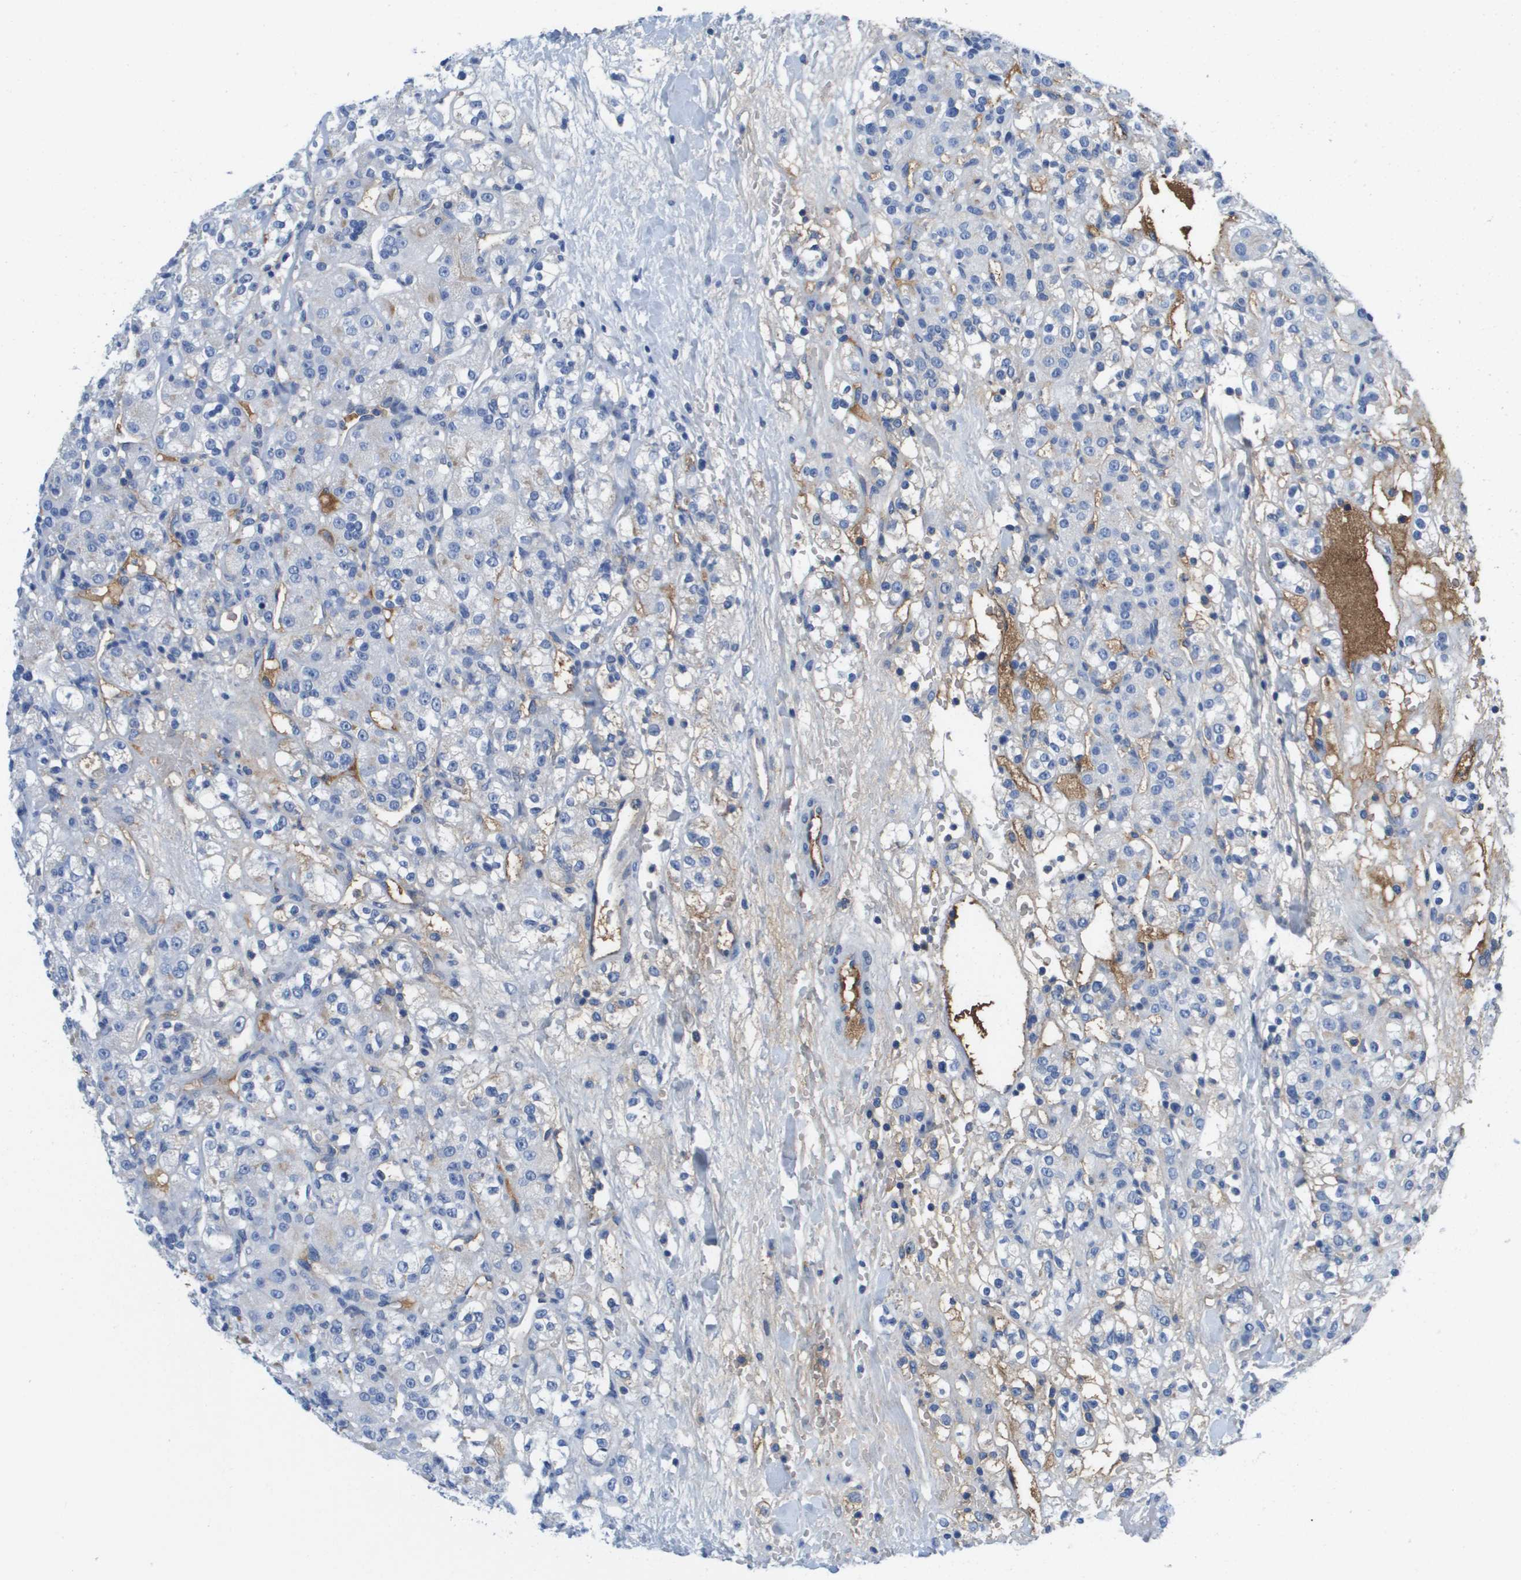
{"staining": {"intensity": "negative", "quantity": "none", "location": "none"}, "tissue": "renal cancer", "cell_type": "Tumor cells", "image_type": "cancer", "snomed": [{"axis": "morphology", "description": "Normal tissue, NOS"}, {"axis": "morphology", "description": "Adenocarcinoma, NOS"}, {"axis": "topography", "description": "Kidney"}], "caption": "There is no significant expression in tumor cells of renal cancer (adenocarcinoma). (DAB (3,3'-diaminobenzidine) IHC with hematoxylin counter stain).", "gene": "APOA1", "patient": {"sex": "male", "age": 61}}